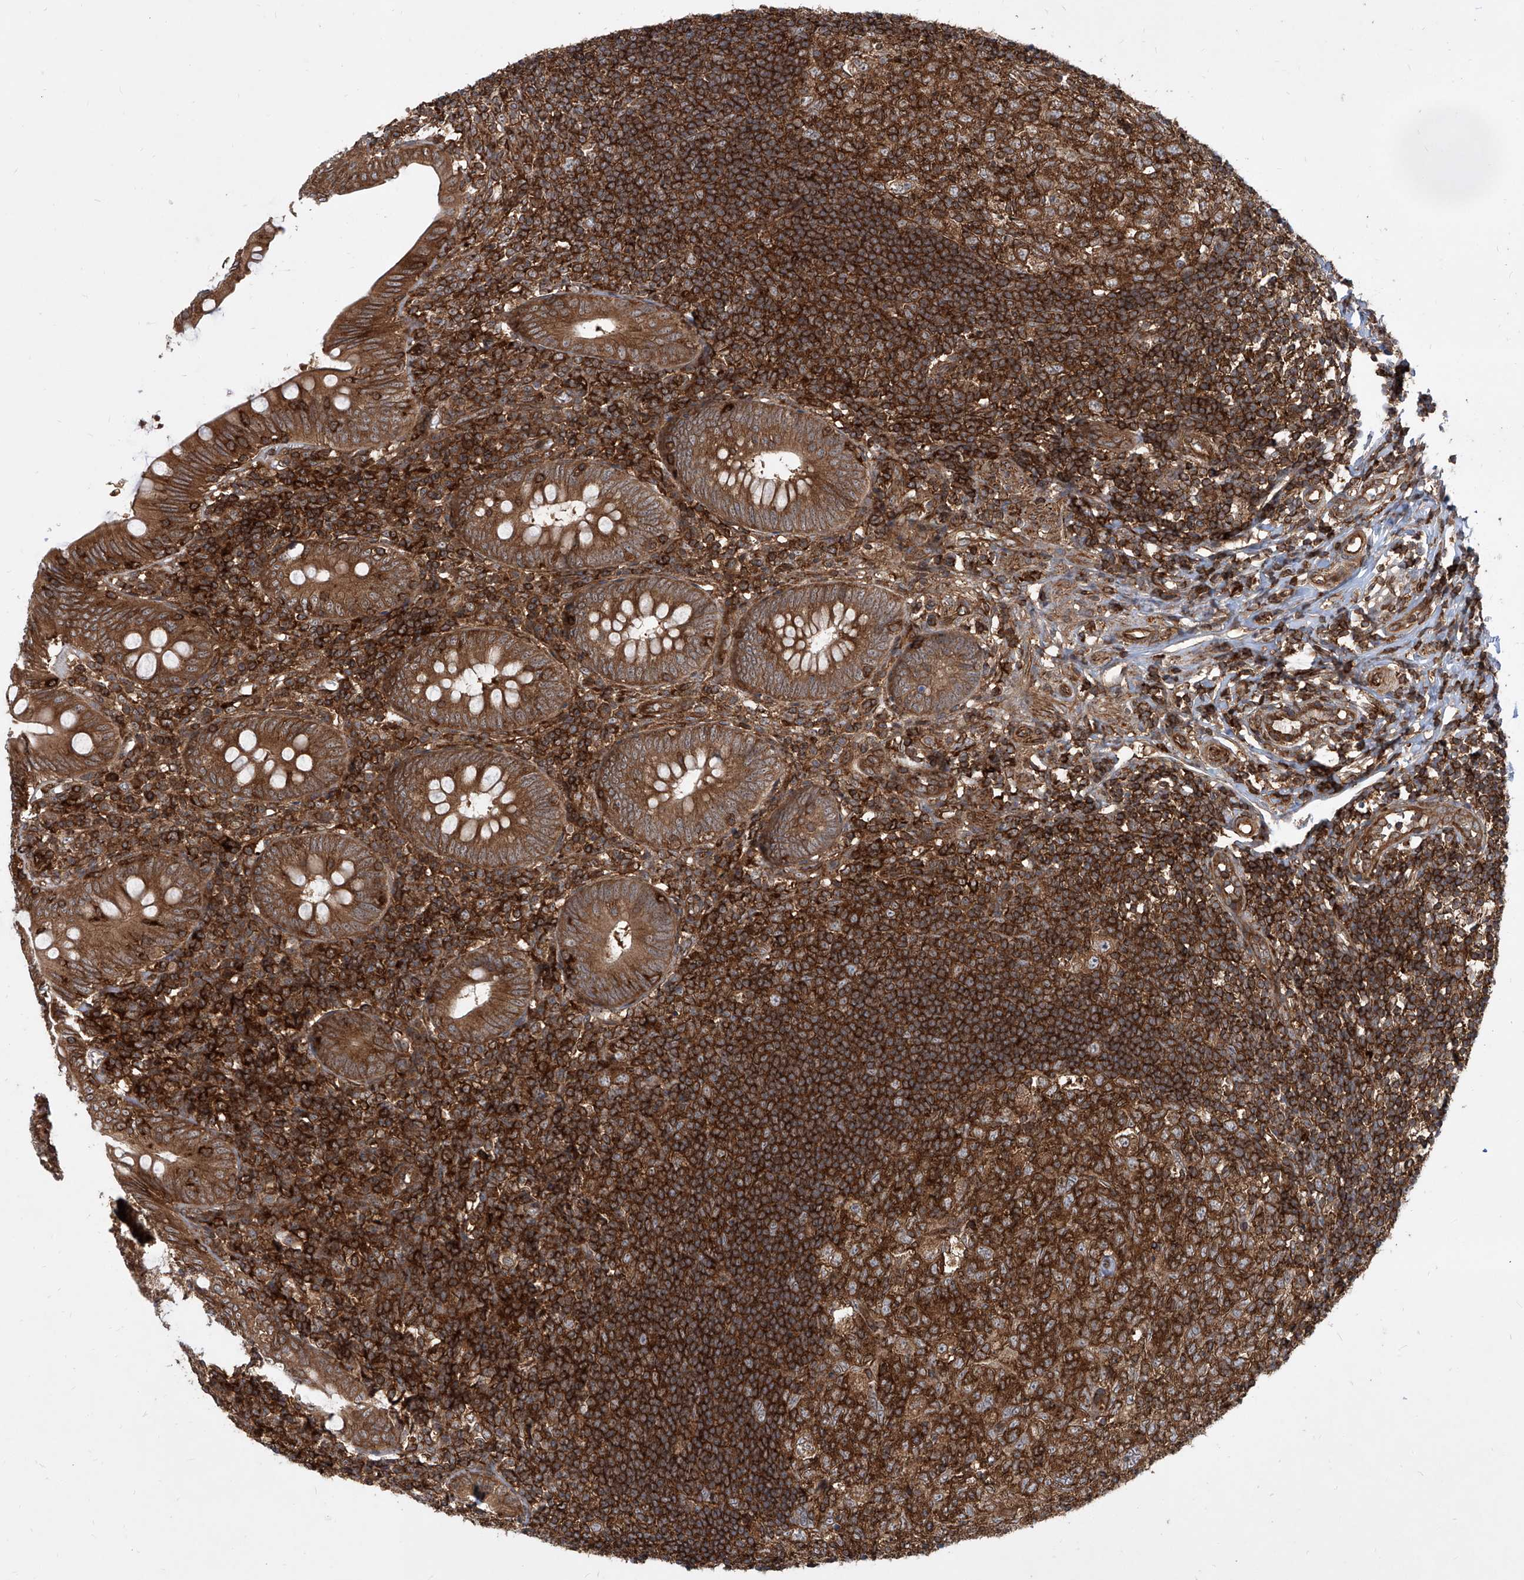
{"staining": {"intensity": "strong", "quantity": ">75%", "location": "cytoplasmic/membranous"}, "tissue": "appendix", "cell_type": "Glandular cells", "image_type": "normal", "snomed": [{"axis": "morphology", "description": "Normal tissue, NOS"}, {"axis": "topography", "description": "Appendix"}], "caption": "The micrograph displays staining of normal appendix, revealing strong cytoplasmic/membranous protein positivity (brown color) within glandular cells. The staining was performed using DAB (3,3'-diaminobenzidine) to visualize the protein expression in brown, while the nuclei were stained in blue with hematoxylin (Magnification: 20x).", "gene": "MAGED2", "patient": {"sex": "male", "age": 14}}